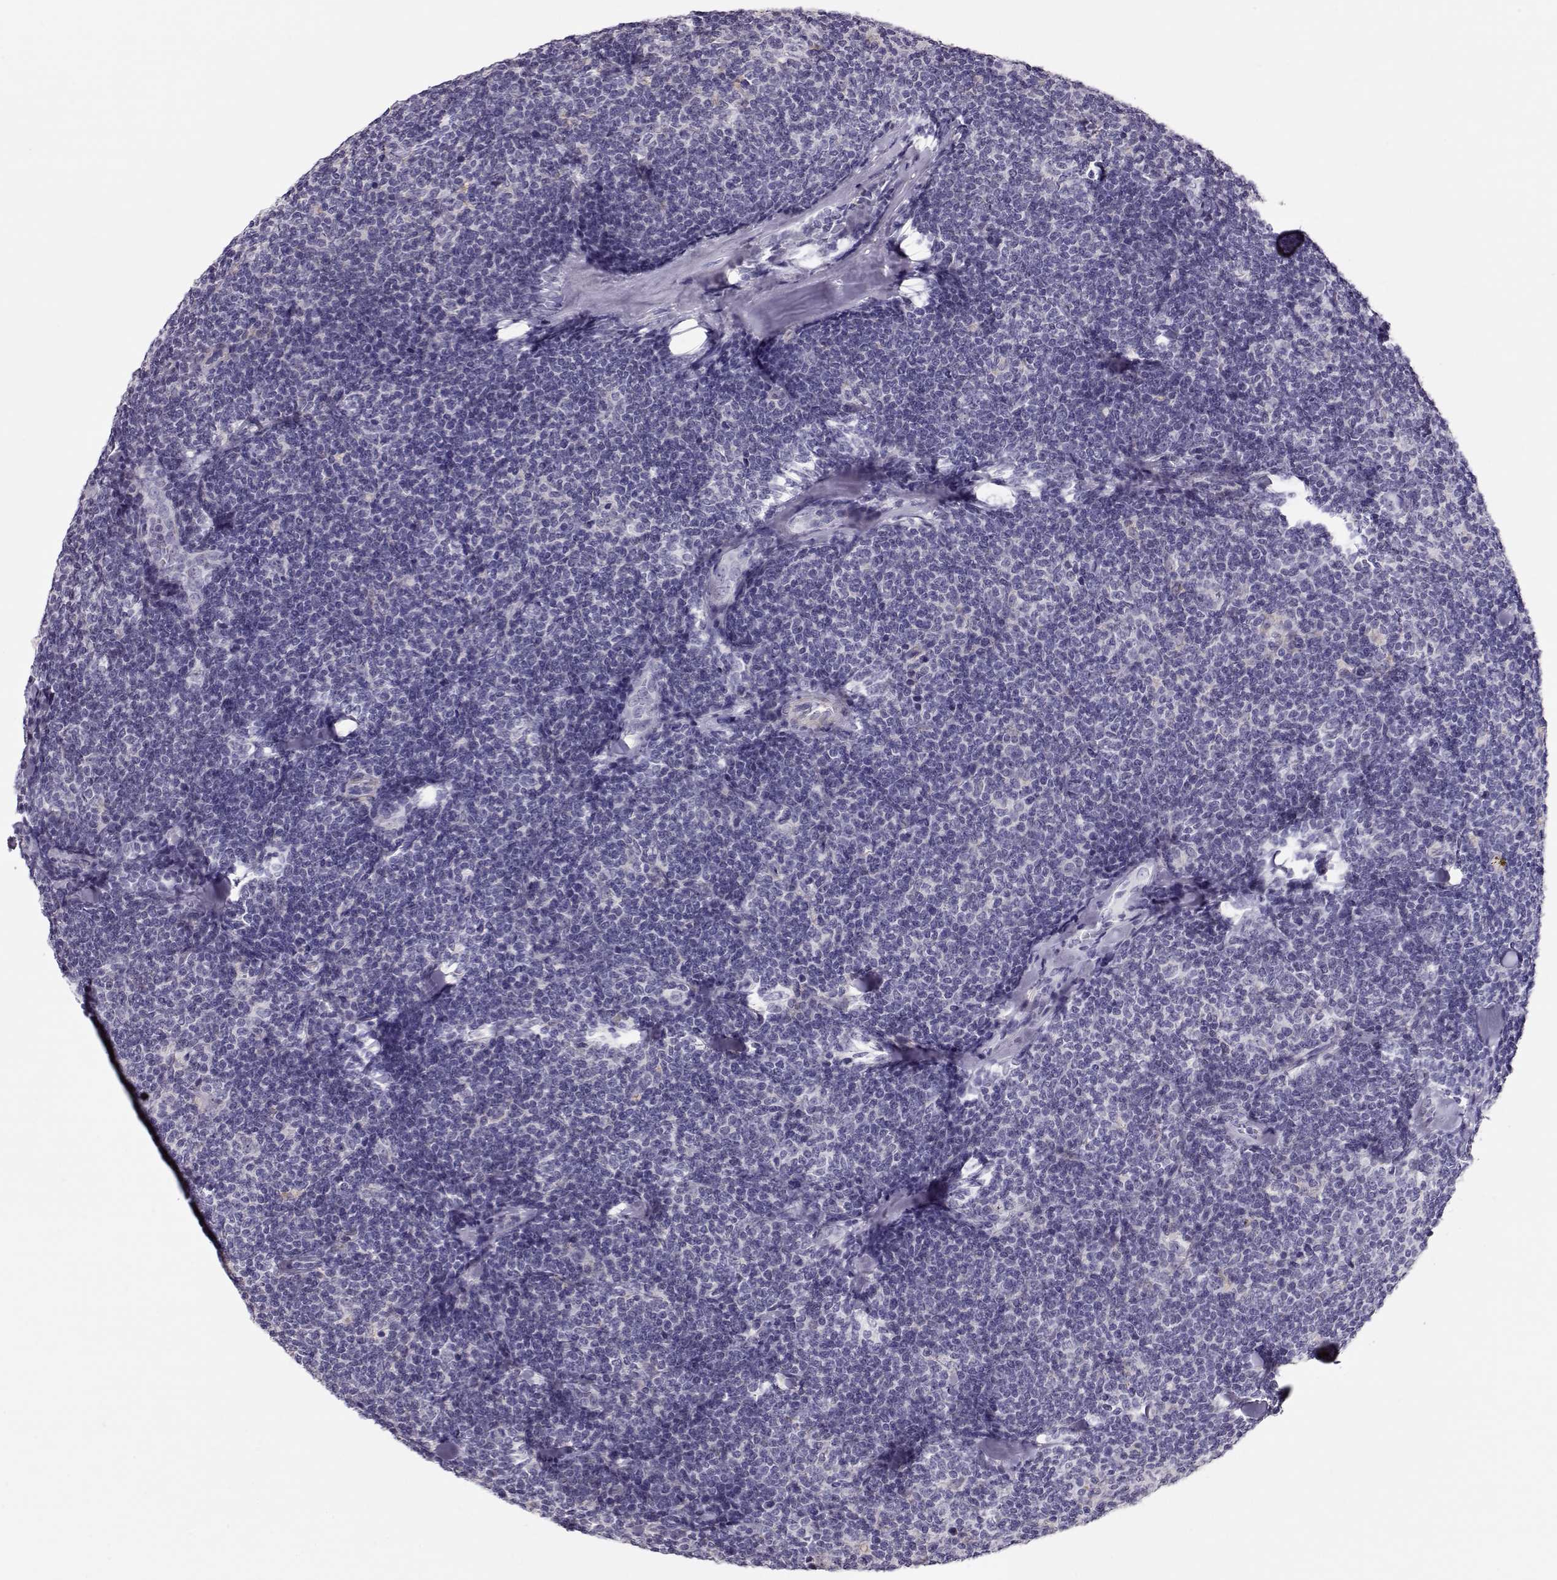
{"staining": {"intensity": "negative", "quantity": "none", "location": "none"}, "tissue": "lymphoma", "cell_type": "Tumor cells", "image_type": "cancer", "snomed": [{"axis": "morphology", "description": "Malignant lymphoma, non-Hodgkin's type, Low grade"}, {"axis": "topography", "description": "Lymph node"}], "caption": "IHC micrograph of neoplastic tissue: human low-grade malignant lymphoma, non-Hodgkin's type stained with DAB shows no significant protein staining in tumor cells. (Brightfield microscopy of DAB immunohistochemistry (IHC) at high magnification).", "gene": "RBM44", "patient": {"sex": "female", "age": 56}}